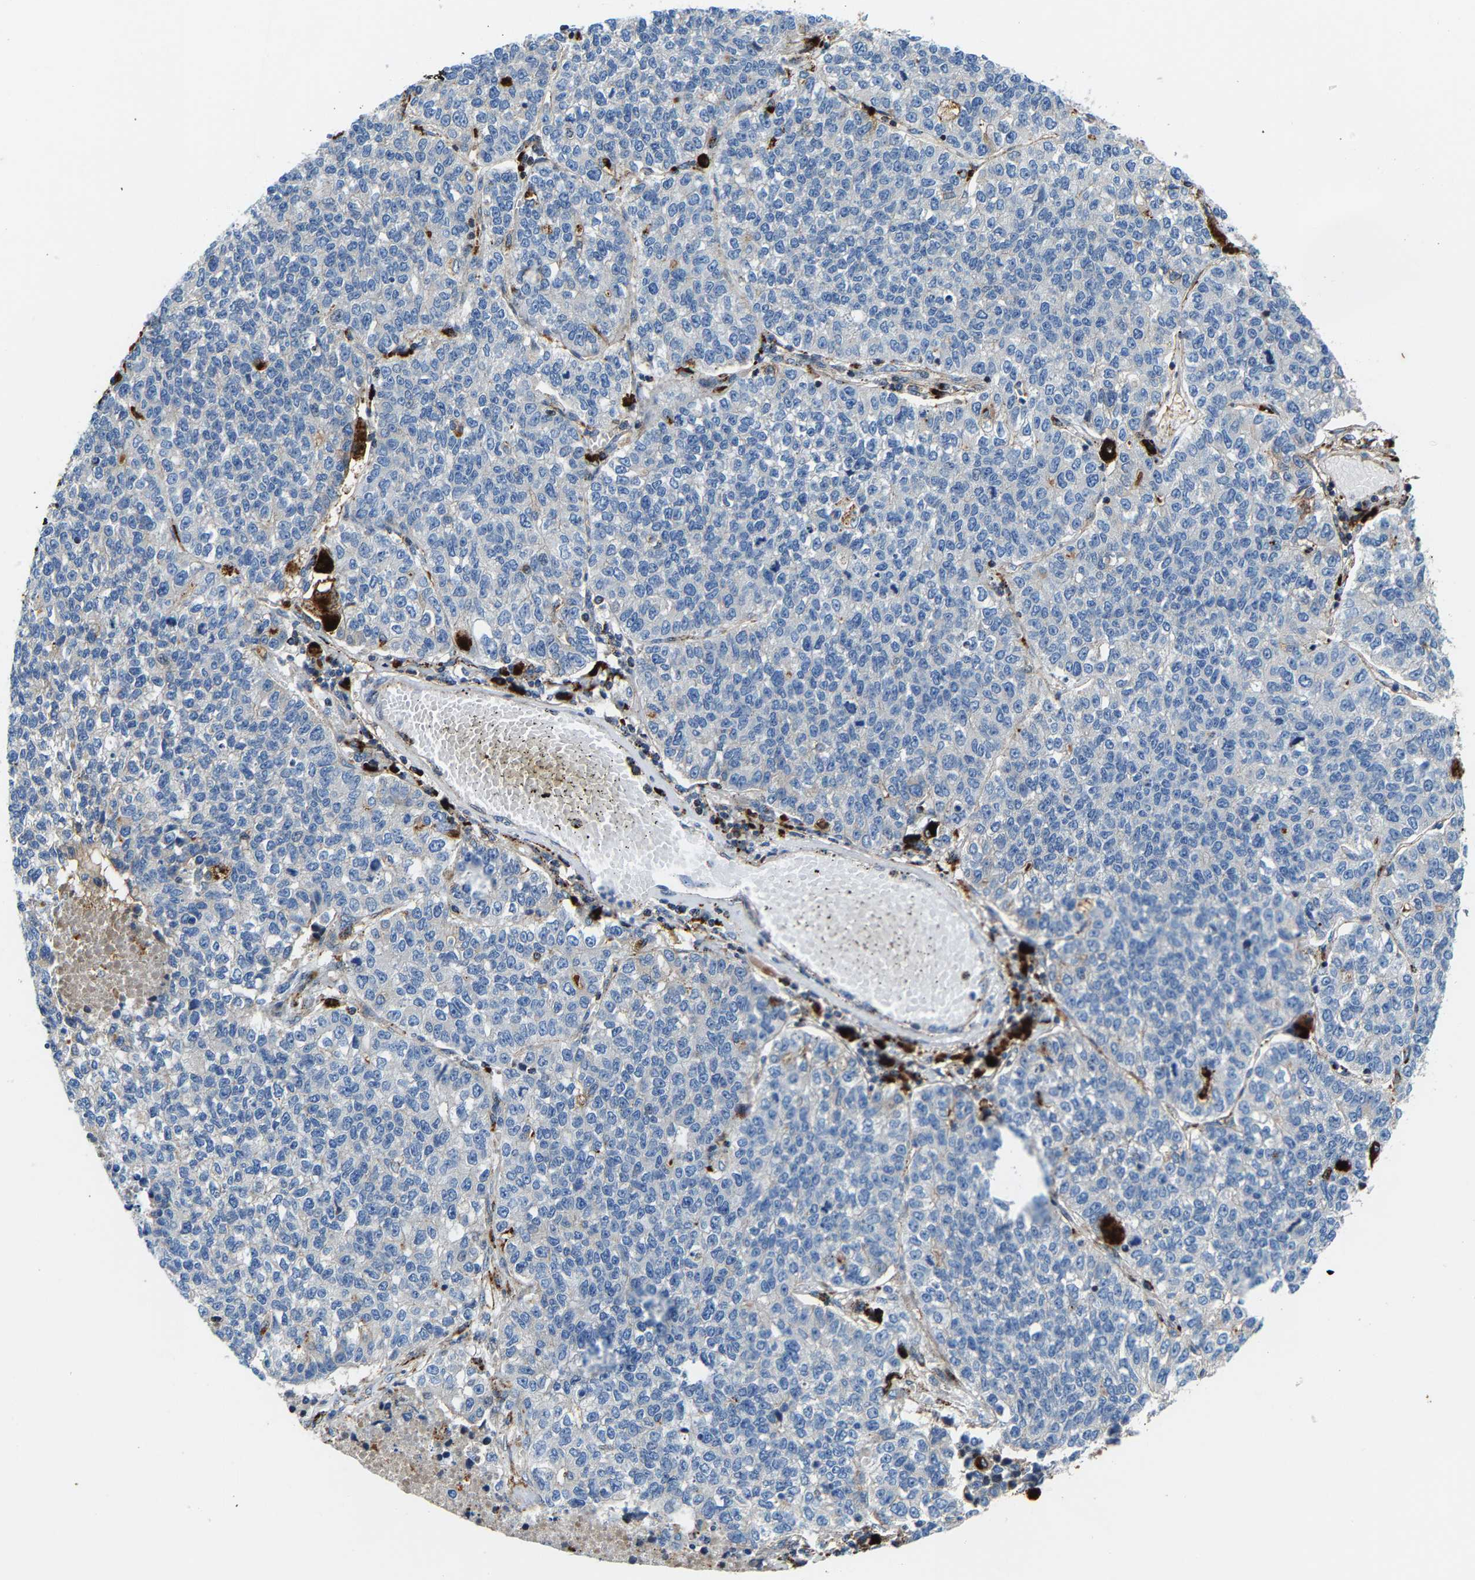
{"staining": {"intensity": "negative", "quantity": "none", "location": "none"}, "tissue": "lung cancer", "cell_type": "Tumor cells", "image_type": "cancer", "snomed": [{"axis": "morphology", "description": "Adenocarcinoma, NOS"}, {"axis": "topography", "description": "Lung"}], "caption": "Immunohistochemical staining of human lung adenocarcinoma shows no significant positivity in tumor cells.", "gene": "DPP7", "patient": {"sex": "male", "age": 49}}